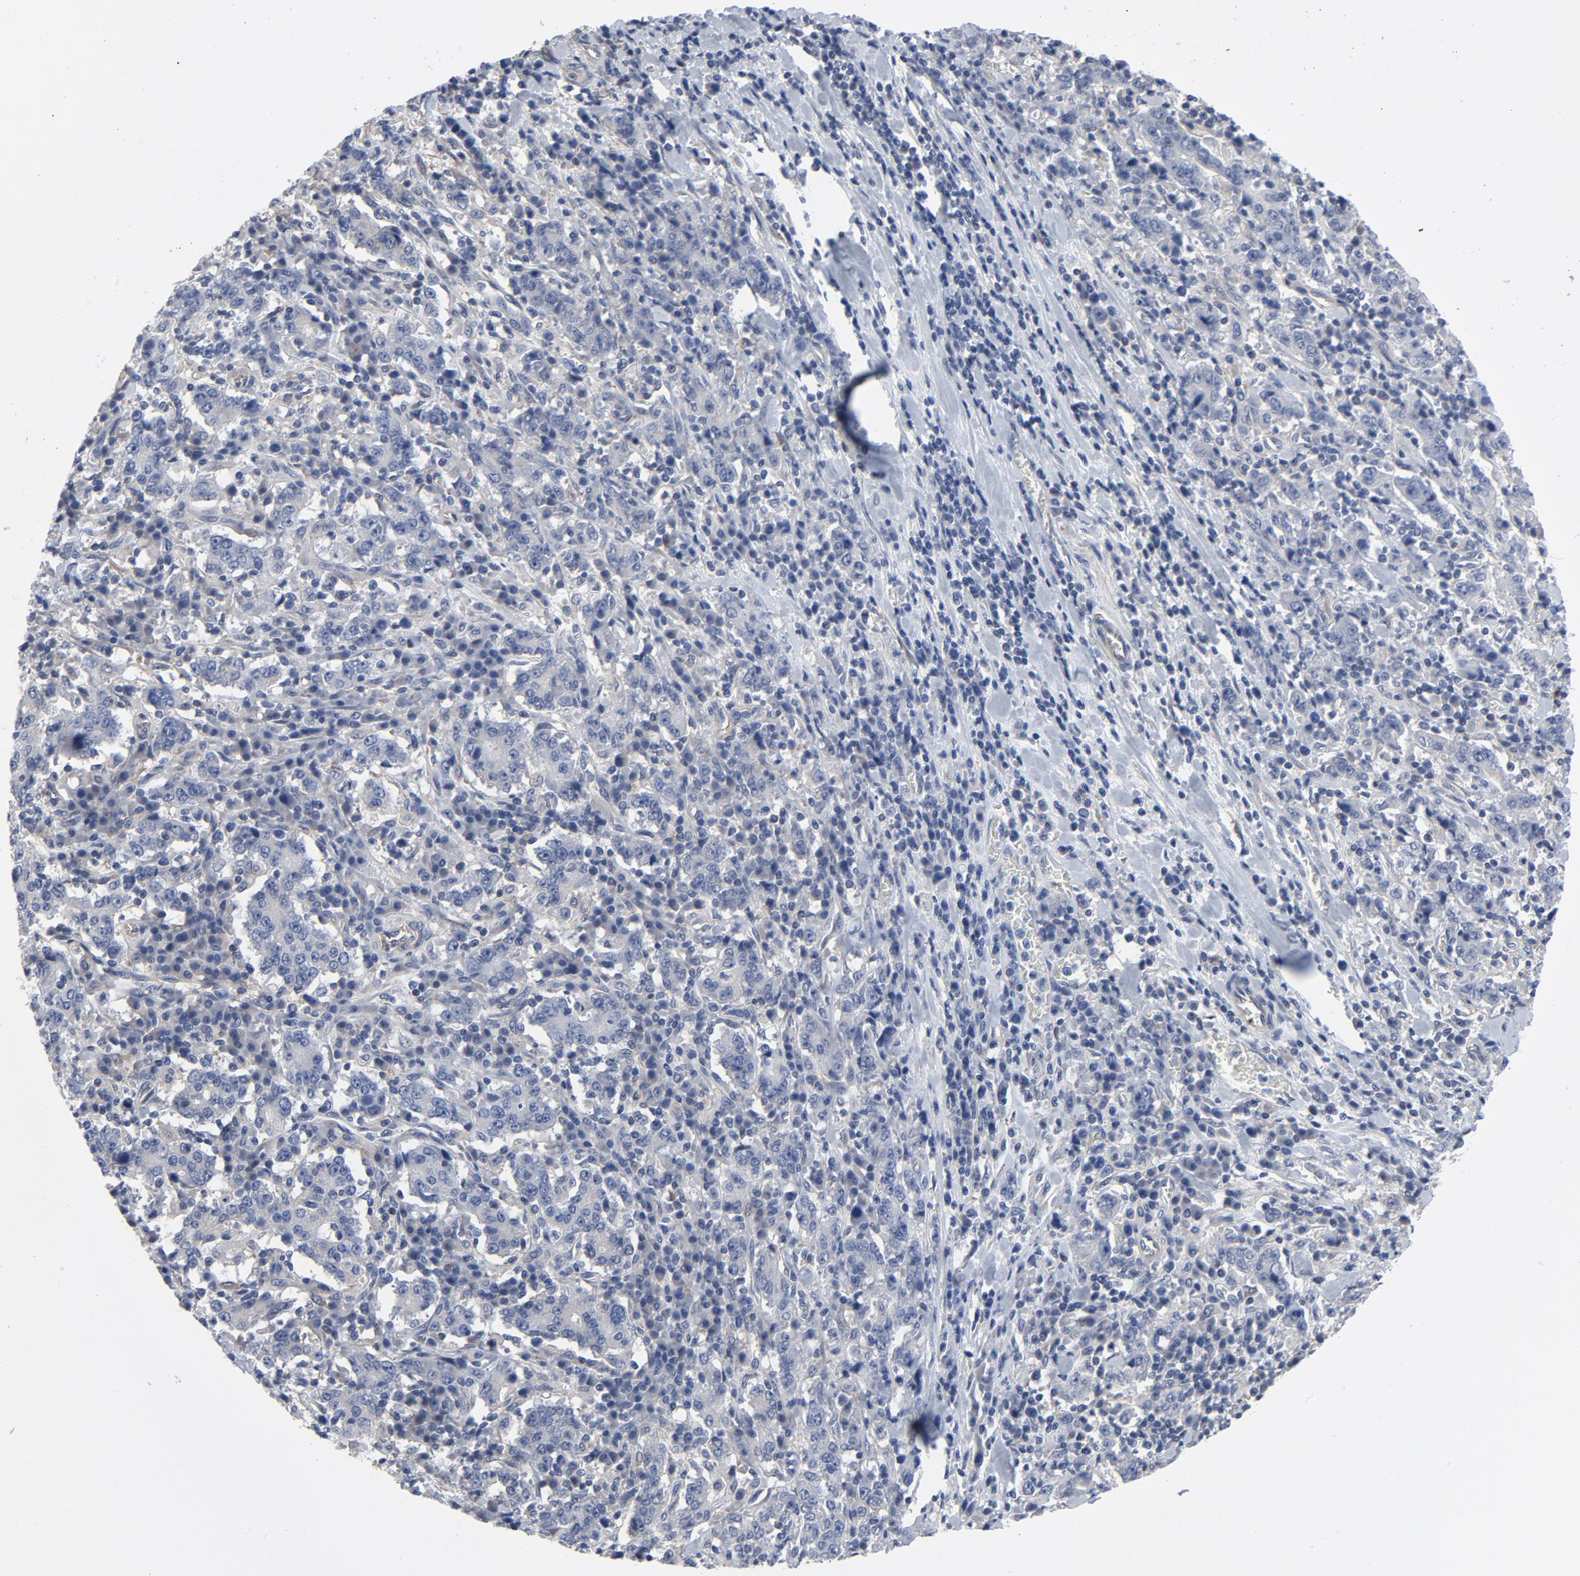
{"staining": {"intensity": "negative", "quantity": "none", "location": "none"}, "tissue": "stomach cancer", "cell_type": "Tumor cells", "image_type": "cancer", "snomed": [{"axis": "morphology", "description": "Normal tissue, NOS"}, {"axis": "morphology", "description": "Adenocarcinoma, NOS"}, {"axis": "topography", "description": "Stomach, upper"}, {"axis": "topography", "description": "Stomach"}], "caption": "Immunohistochemical staining of human adenocarcinoma (stomach) exhibits no significant expression in tumor cells. Brightfield microscopy of immunohistochemistry (IHC) stained with DAB (brown) and hematoxylin (blue), captured at high magnification.", "gene": "DYNLT3", "patient": {"sex": "male", "age": 59}}